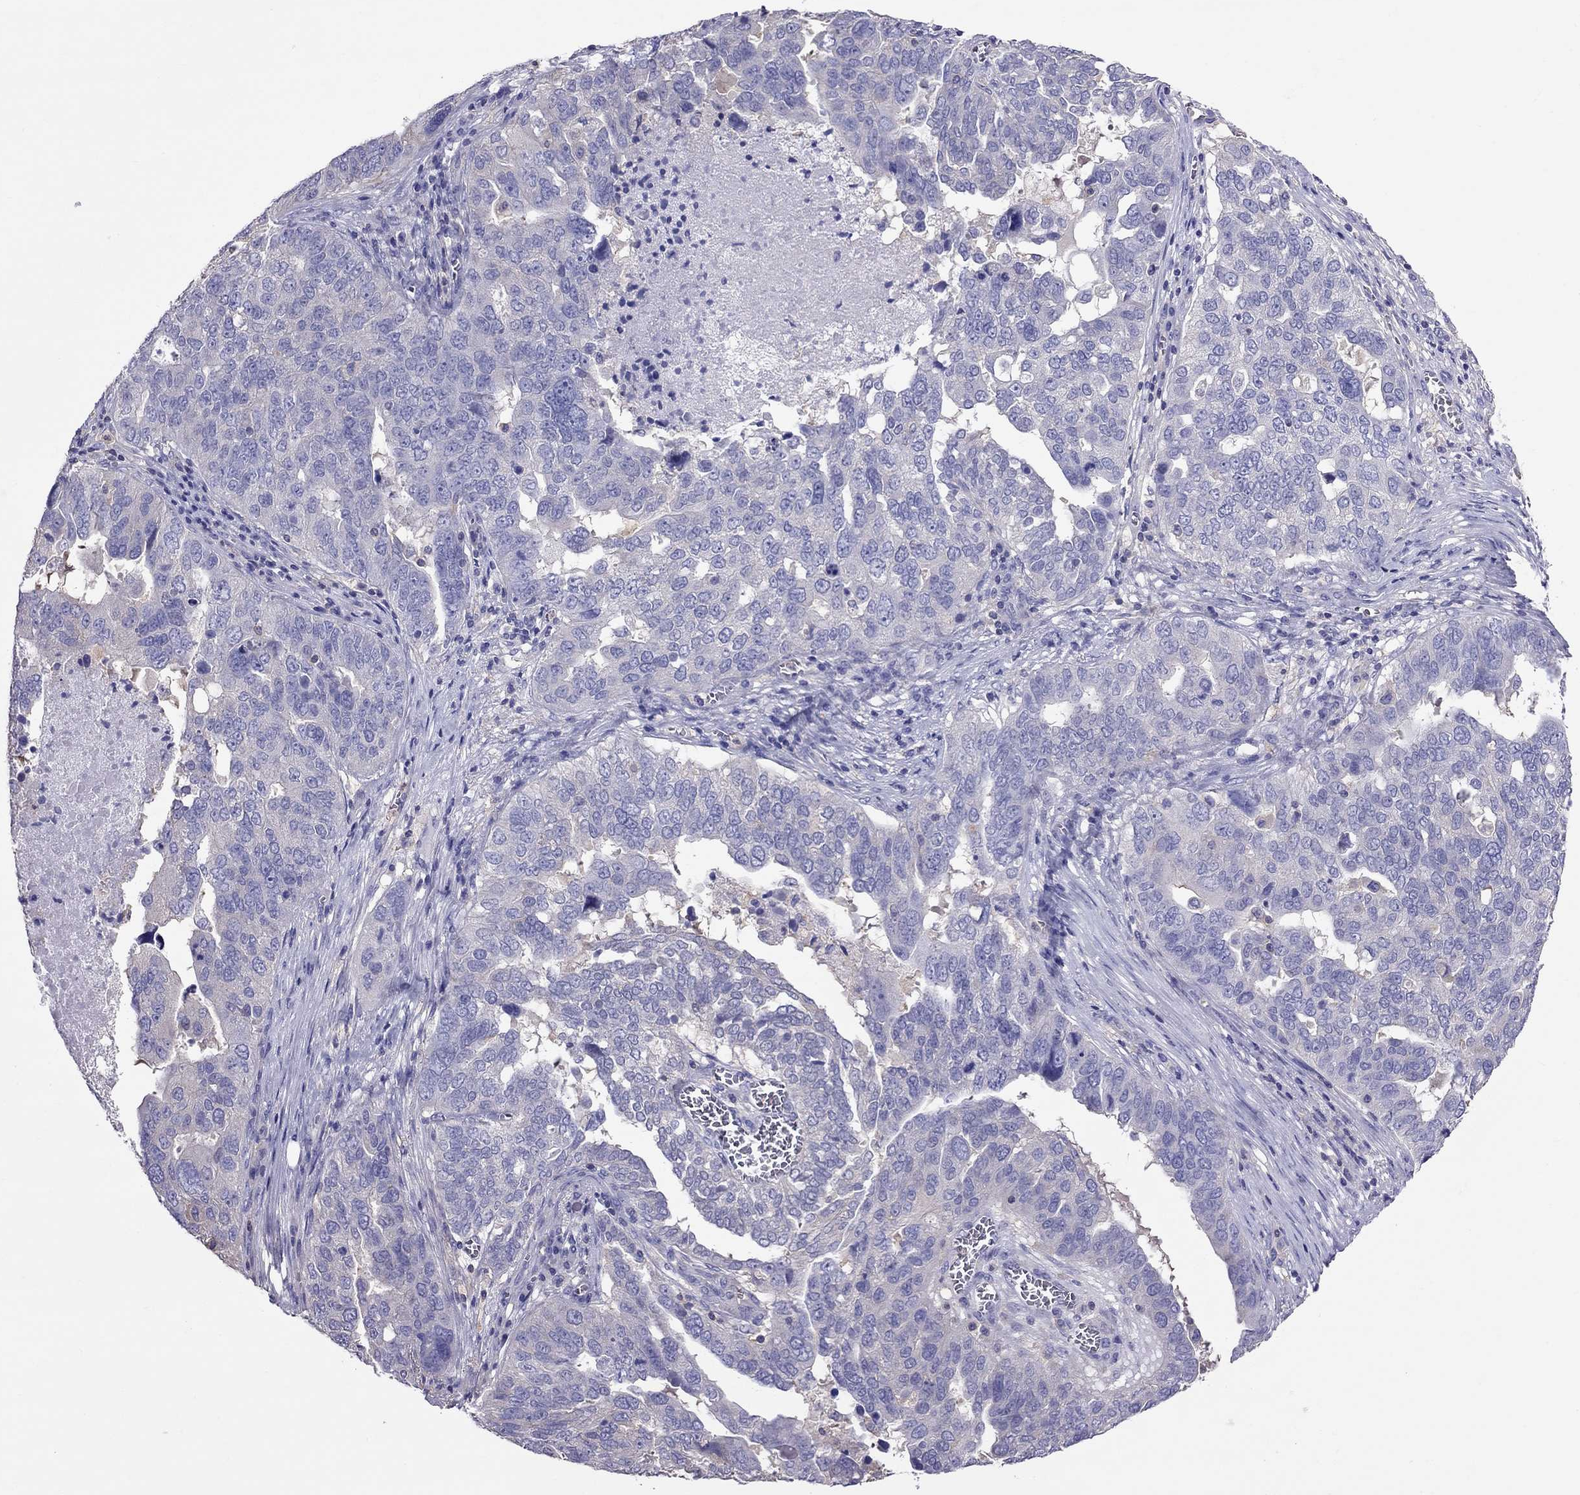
{"staining": {"intensity": "negative", "quantity": "none", "location": "none"}, "tissue": "ovarian cancer", "cell_type": "Tumor cells", "image_type": "cancer", "snomed": [{"axis": "morphology", "description": "Carcinoma, endometroid"}, {"axis": "topography", "description": "Soft tissue"}, {"axis": "topography", "description": "Ovary"}], "caption": "This histopathology image is of endometroid carcinoma (ovarian) stained with immunohistochemistry to label a protein in brown with the nuclei are counter-stained blue. There is no staining in tumor cells.", "gene": "TEX22", "patient": {"sex": "female", "age": 52}}